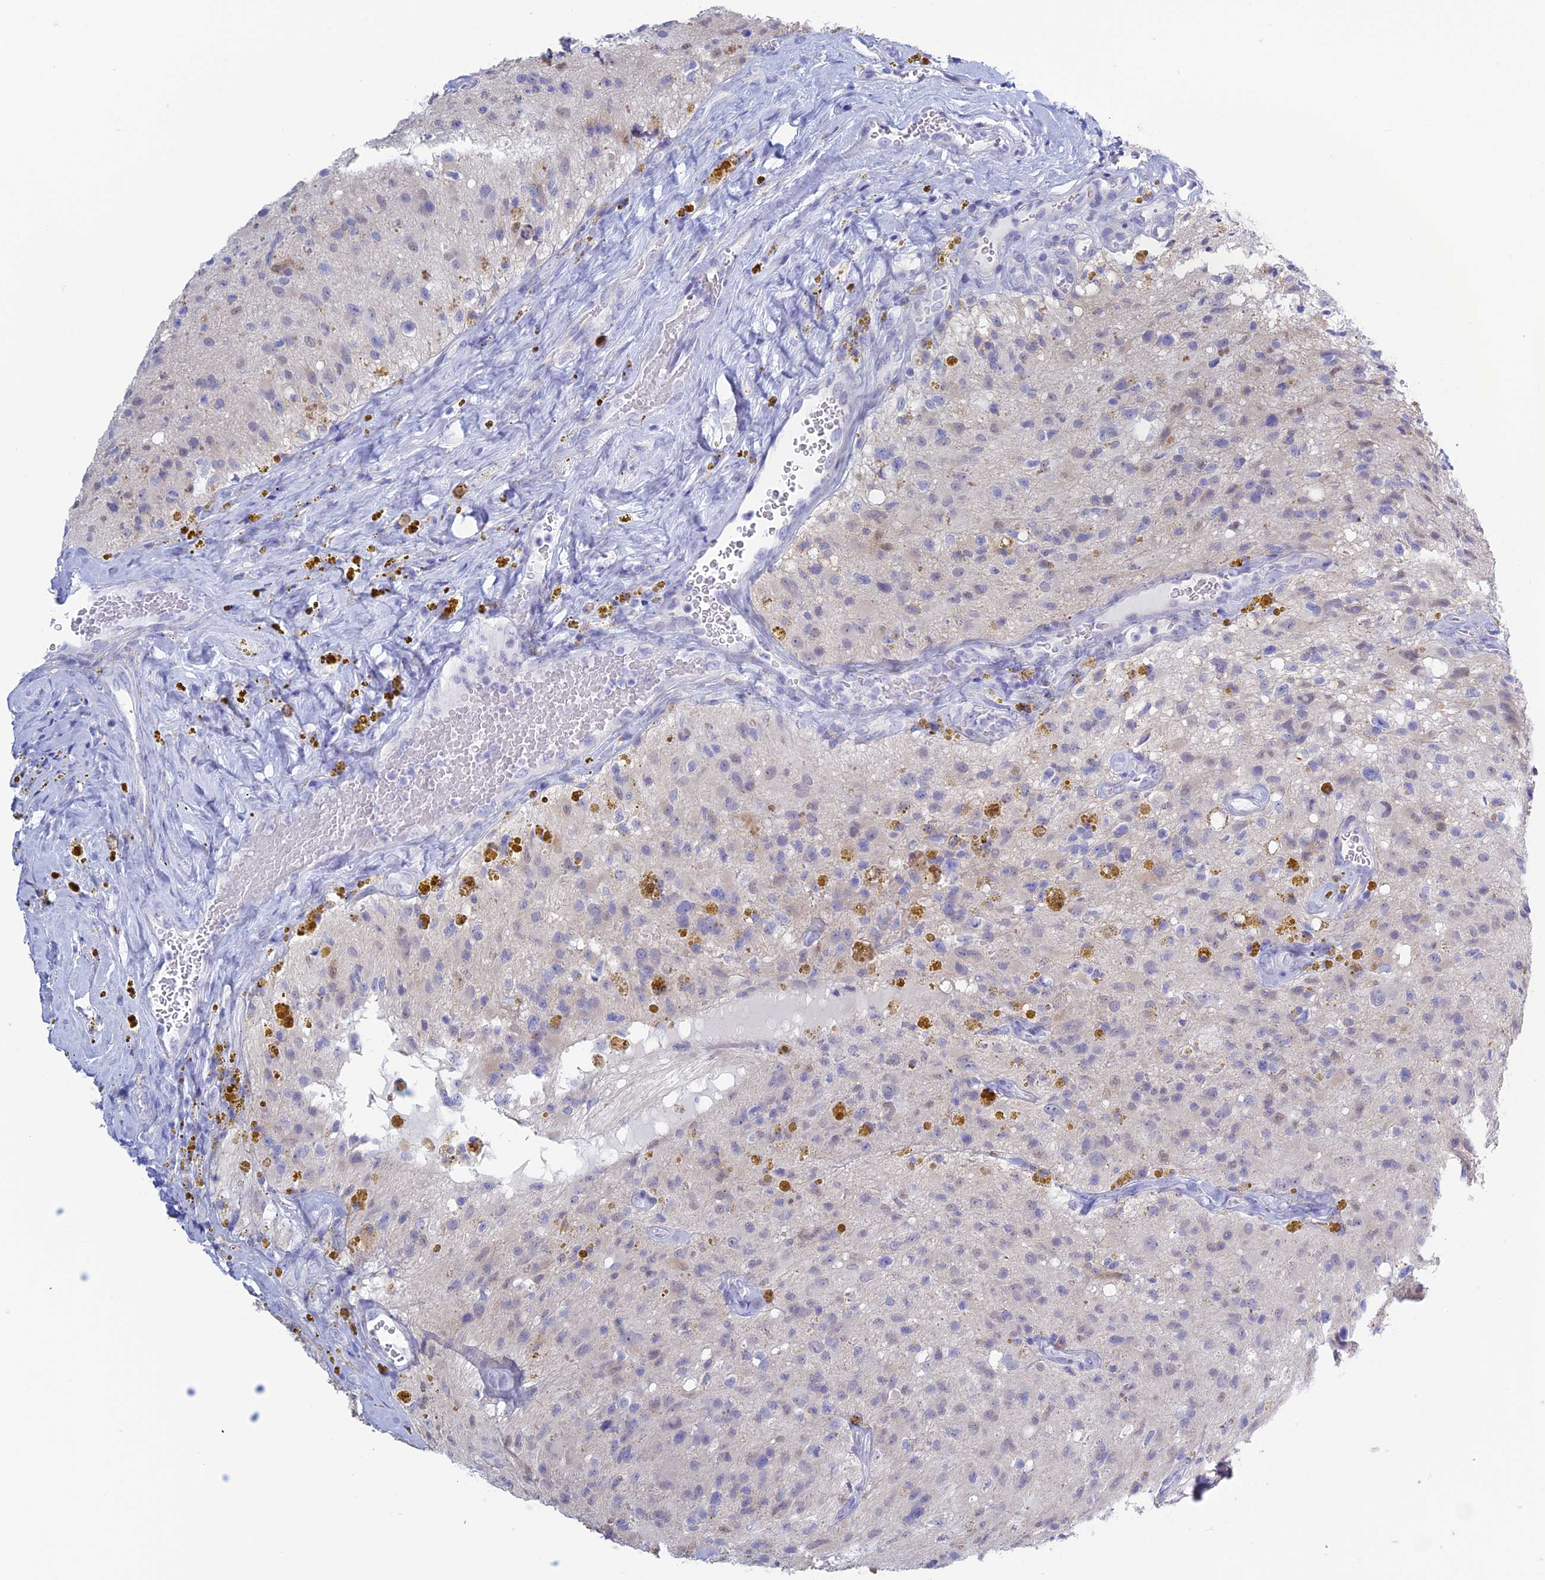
{"staining": {"intensity": "negative", "quantity": "none", "location": "none"}, "tissue": "glioma", "cell_type": "Tumor cells", "image_type": "cancer", "snomed": [{"axis": "morphology", "description": "Glioma, malignant, High grade"}, {"axis": "topography", "description": "Brain"}], "caption": "There is no significant positivity in tumor cells of glioma. (Stains: DAB (3,3'-diaminobenzidine) immunohistochemistry (IHC) with hematoxylin counter stain, Microscopy: brightfield microscopy at high magnification).", "gene": "LHFPL2", "patient": {"sex": "male", "age": 69}}